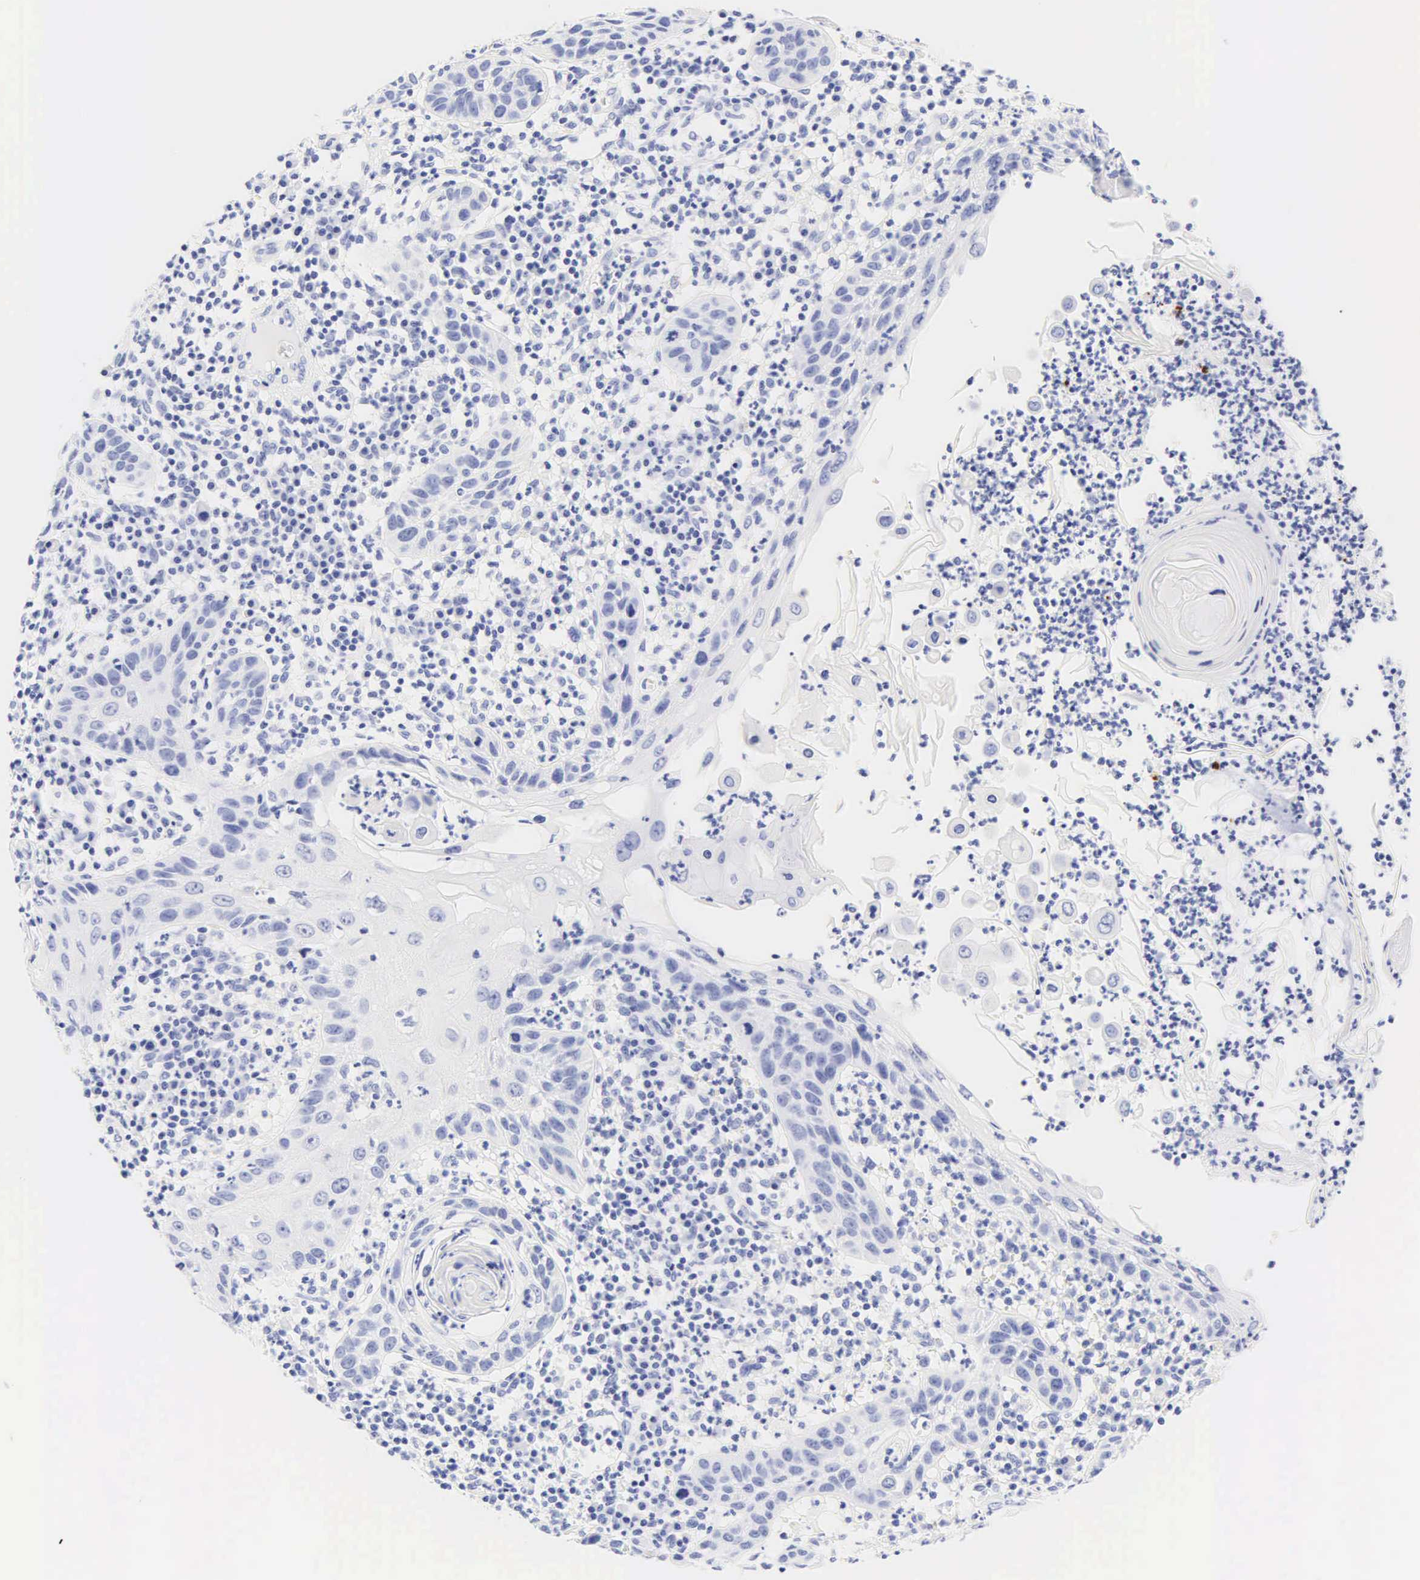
{"staining": {"intensity": "negative", "quantity": "none", "location": "none"}, "tissue": "skin cancer", "cell_type": "Tumor cells", "image_type": "cancer", "snomed": [{"axis": "morphology", "description": "Squamous cell carcinoma, NOS"}, {"axis": "topography", "description": "Skin"}], "caption": "Human skin cancer (squamous cell carcinoma) stained for a protein using immunohistochemistry (IHC) exhibits no staining in tumor cells.", "gene": "KRT20", "patient": {"sex": "female", "age": 74}}